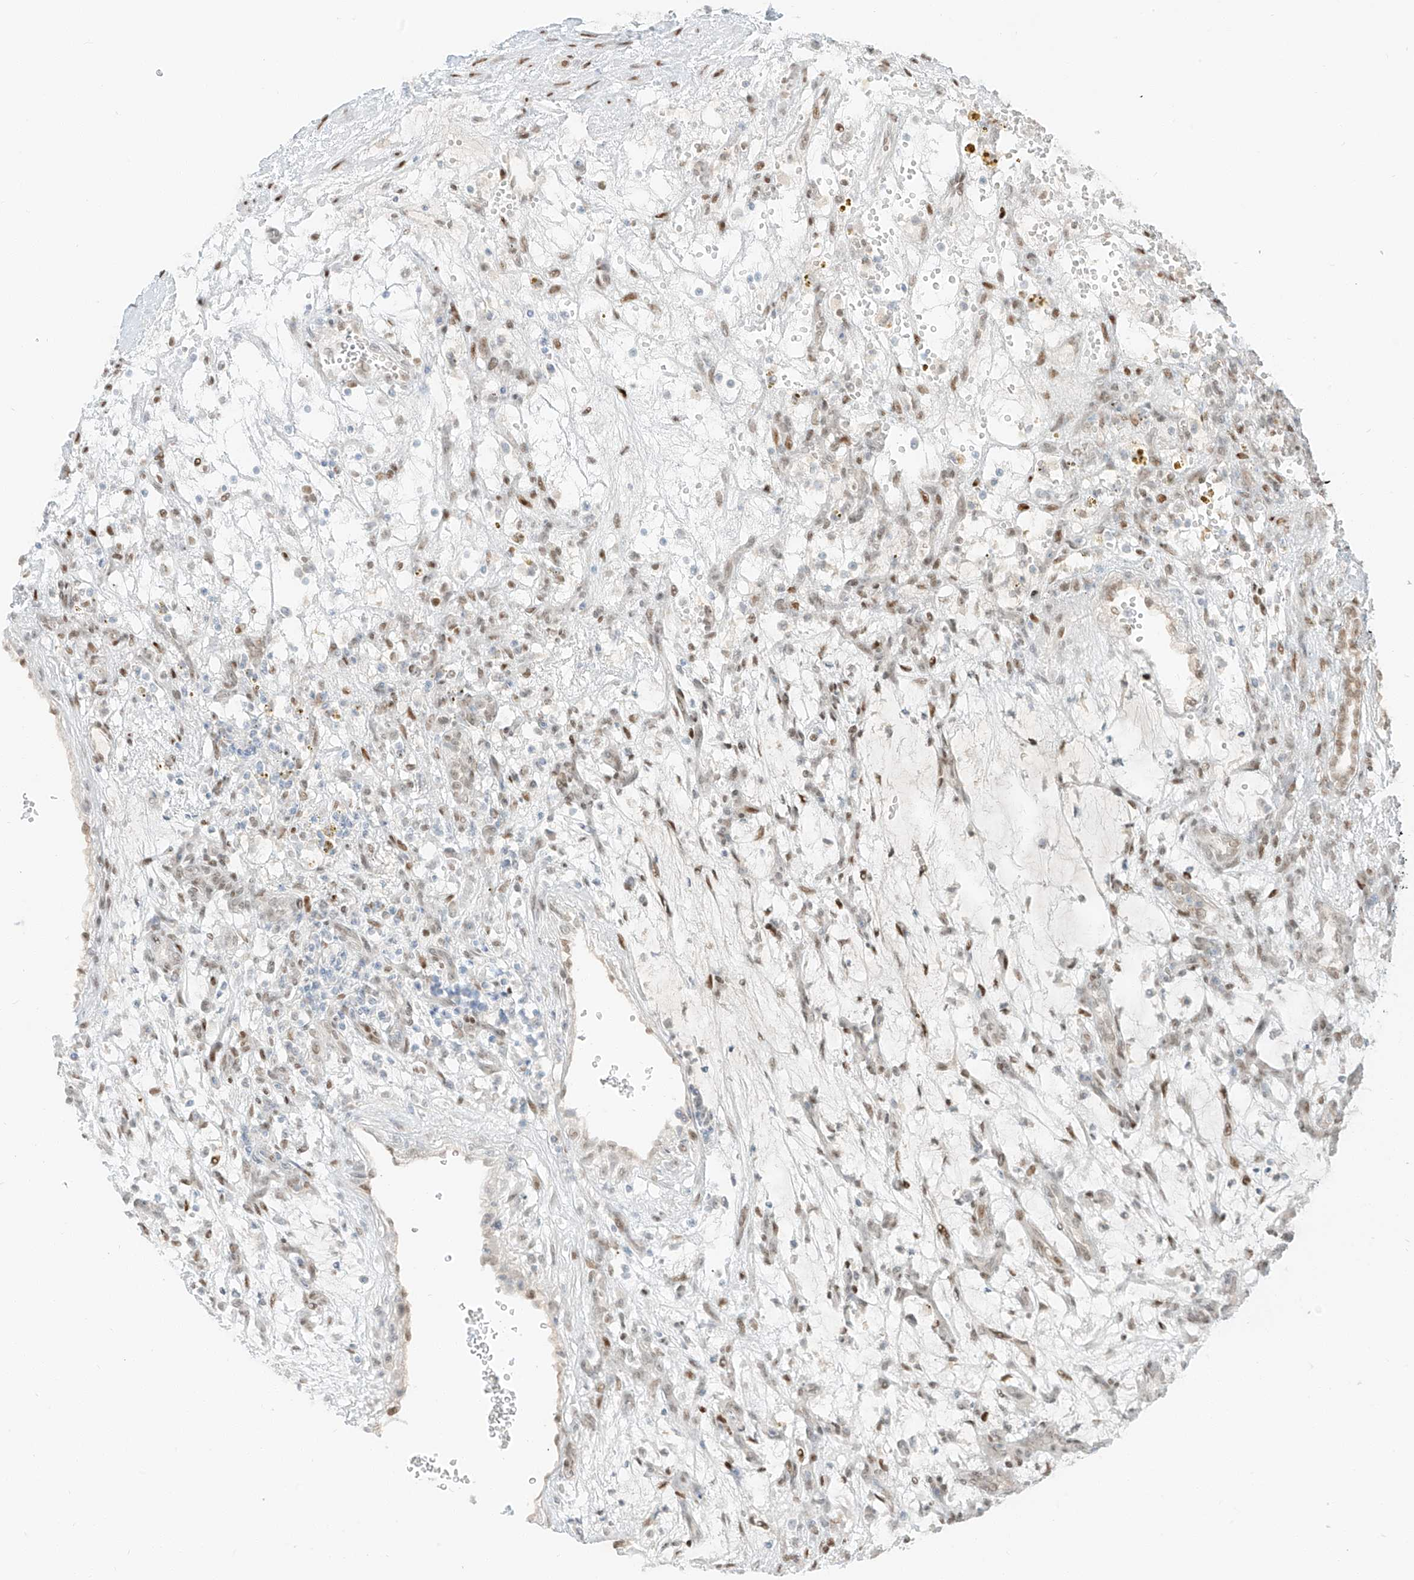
{"staining": {"intensity": "weak", "quantity": "25%-75%", "location": "nuclear"}, "tissue": "renal cancer", "cell_type": "Tumor cells", "image_type": "cancer", "snomed": [{"axis": "morphology", "description": "Adenocarcinoma, NOS"}, {"axis": "topography", "description": "Kidney"}], "caption": "A histopathology image showing weak nuclear staining in about 25%-75% of tumor cells in renal cancer, as visualized by brown immunohistochemical staining.", "gene": "ZNF774", "patient": {"sex": "female", "age": 57}}